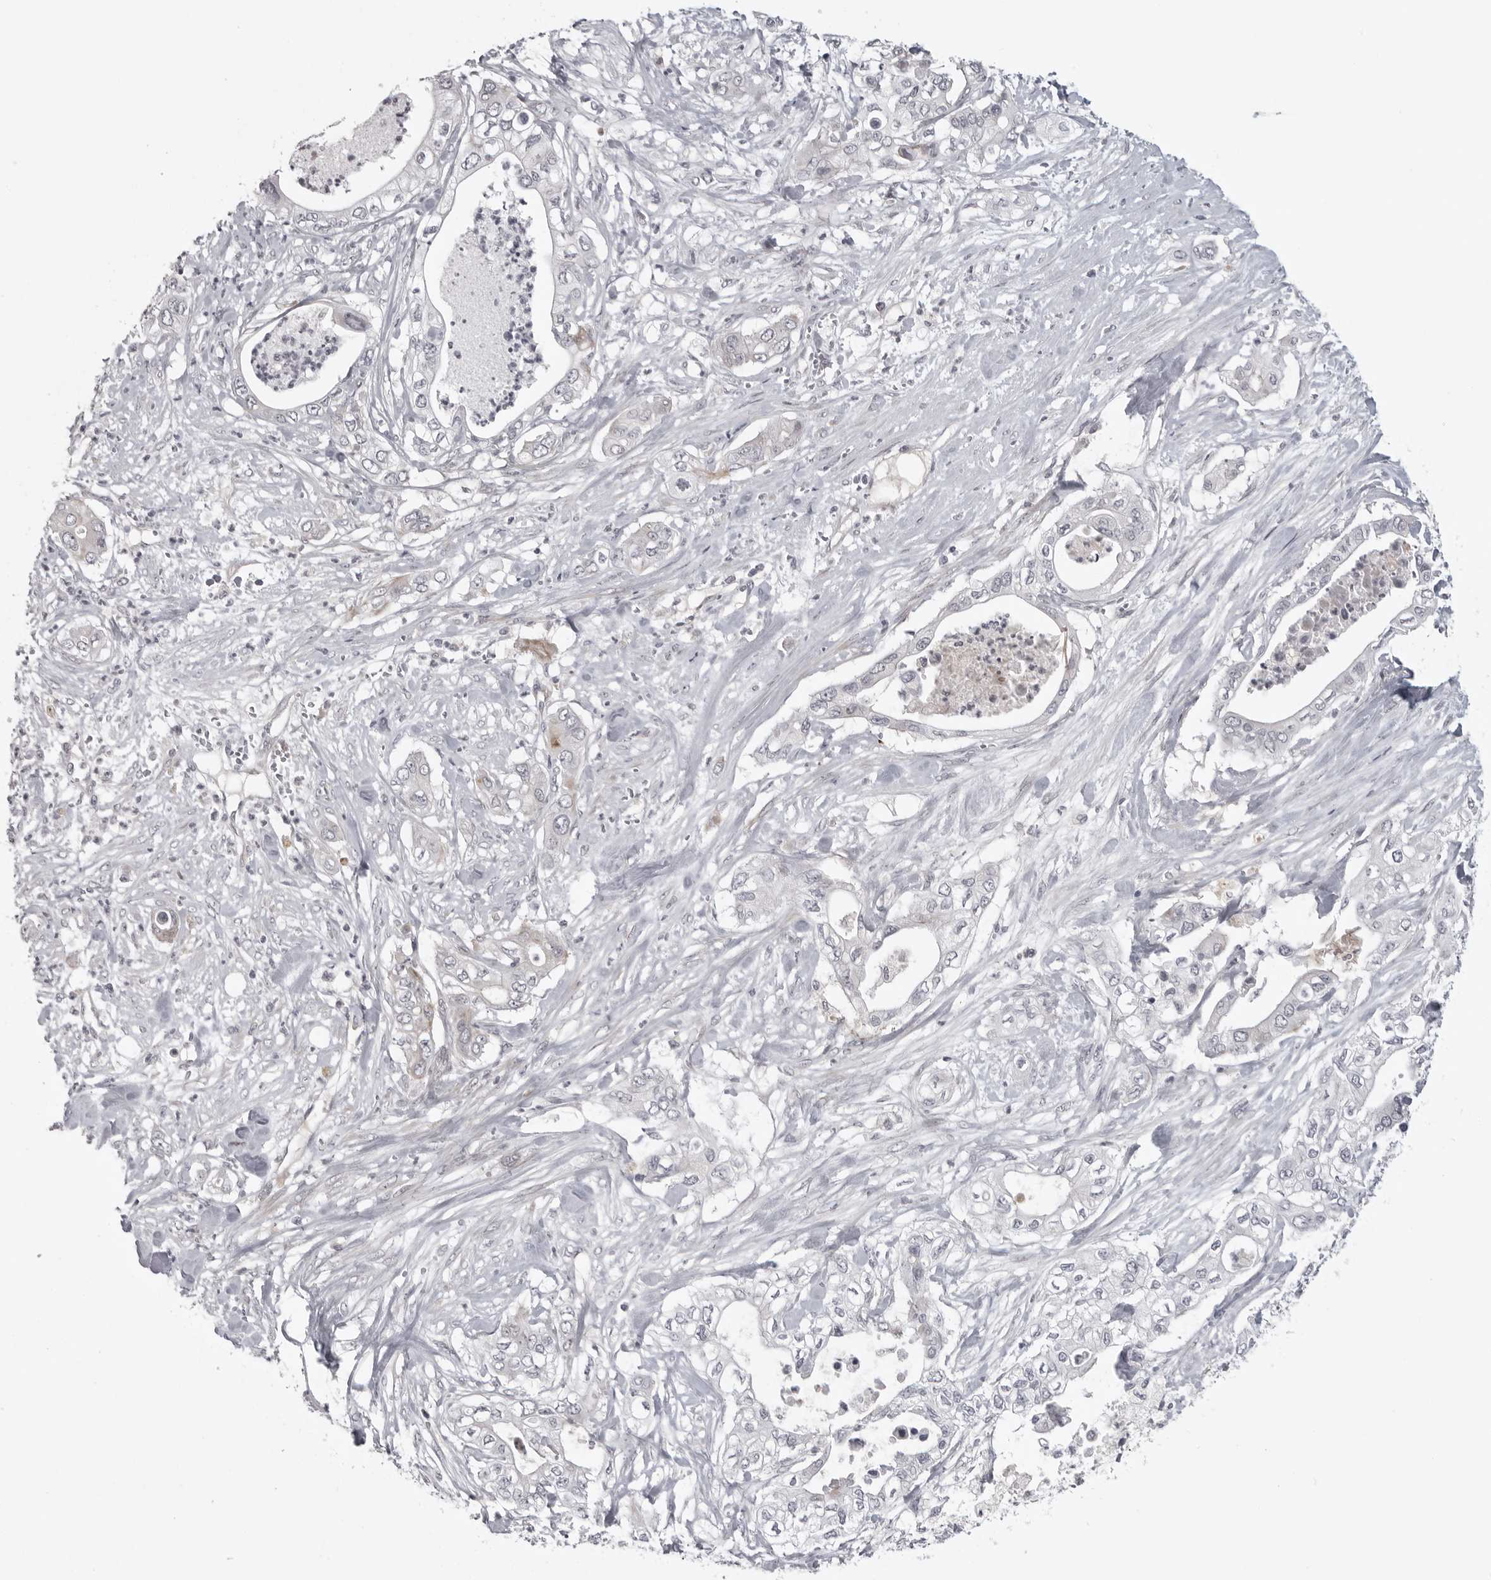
{"staining": {"intensity": "negative", "quantity": "none", "location": "none"}, "tissue": "pancreatic cancer", "cell_type": "Tumor cells", "image_type": "cancer", "snomed": [{"axis": "morphology", "description": "Adenocarcinoma, NOS"}, {"axis": "topography", "description": "Pancreas"}], "caption": "DAB (3,3'-diaminobenzidine) immunohistochemical staining of human pancreatic cancer (adenocarcinoma) shows no significant positivity in tumor cells.", "gene": "CD300LD", "patient": {"sex": "female", "age": 78}}